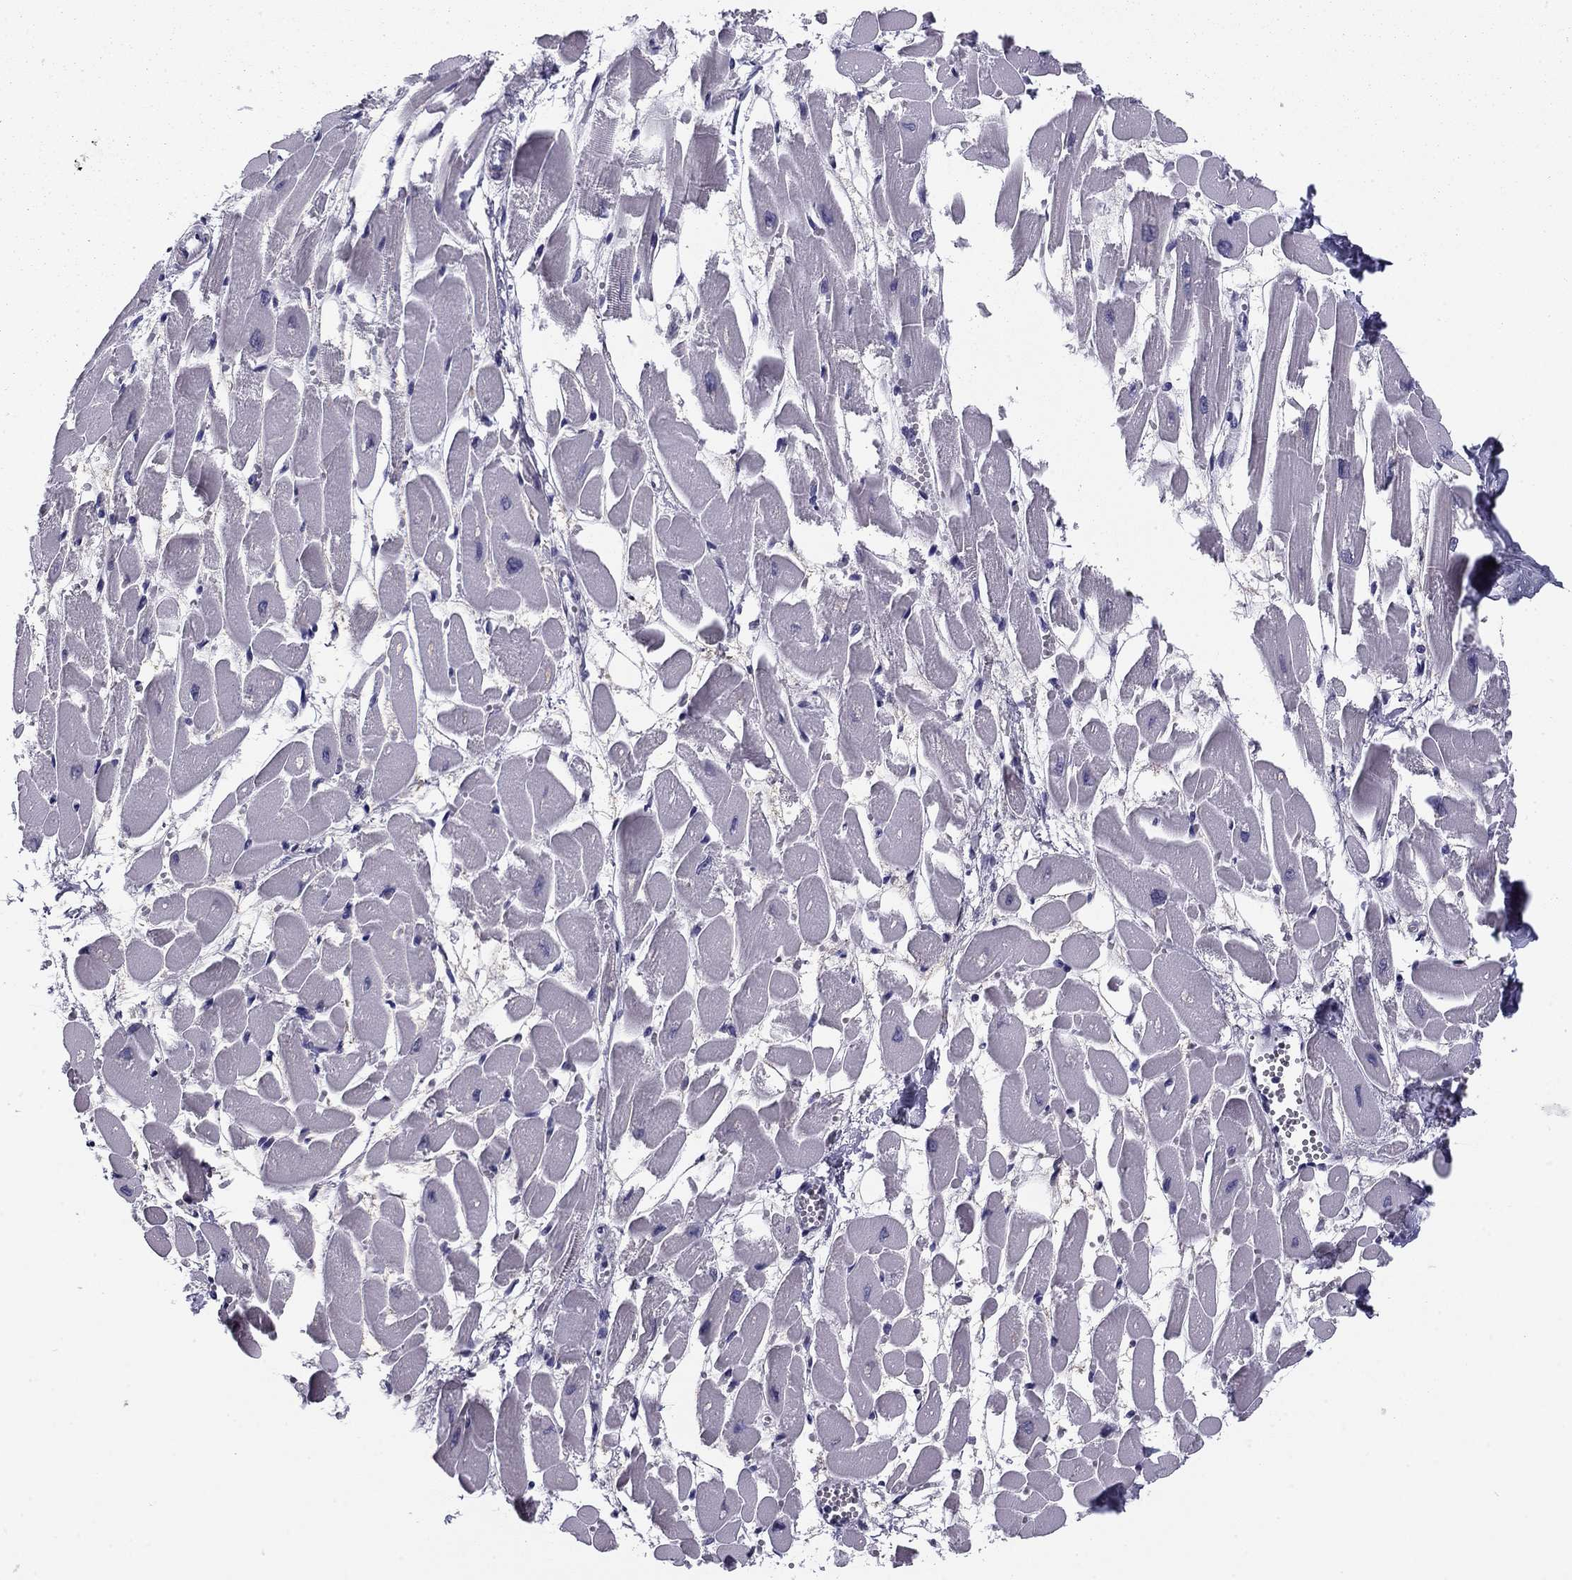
{"staining": {"intensity": "negative", "quantity": "none", "location": "none"}, "tissue": "heart muscle", "cell_type": "Cardiomyocytes", "image_type": "normal", "snomed": [{"axis": "morphology", "description": "Normal tissue, NOS"}, {"axis": "topography", "description": "Heart"}], "caption": "There is no significant expression in cardiomyocytes of heart muscle.", "gene": "TMED3", "patient": {"sex": "female", "age": 52}}